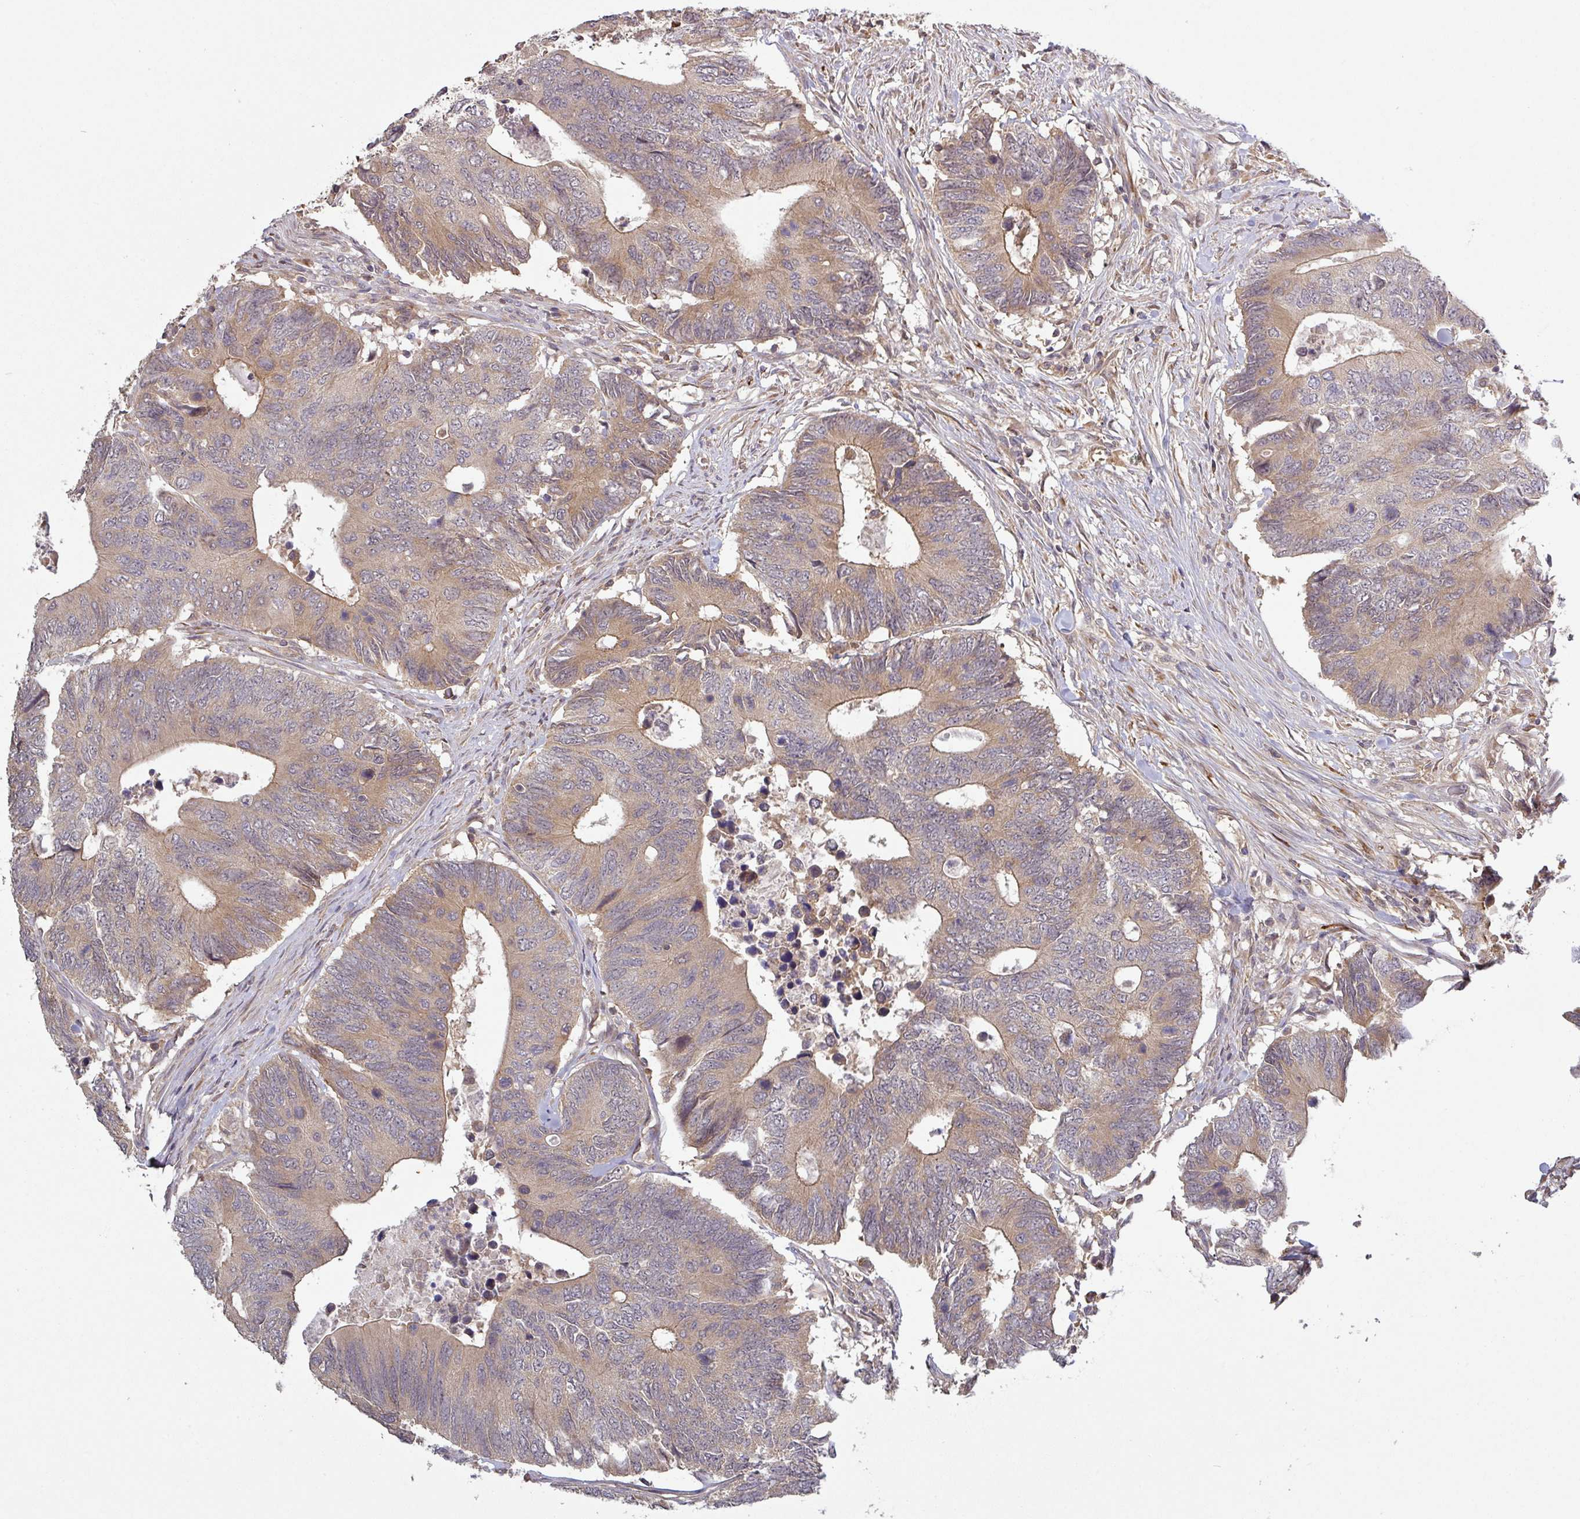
{"staining": {"intensity": "moderate", "quantity": ">75%", "location": "cytoplasmic/membranous"}, "tissue": "colorectal cancer", "cell_type": "Tumor cells", "image_type": "cancer", "snomed": [{"axis": "morphology", "description": "Adenocarcinoma, NOS"}, {"axis": "topography", "description": "Colon"}], "caption": "The micrograph shows a brown stain indicating the presence of a protein in the cytoplasmic/membranous of tumor cells in adenocarcinoma (colorectal). (DAB (3,3'-diaminobenzidine) IHC, brown staining for protein, blue staining for nuclei).", "gene": "CCDC121", "patient": {"sex": "male", "age": 87}}